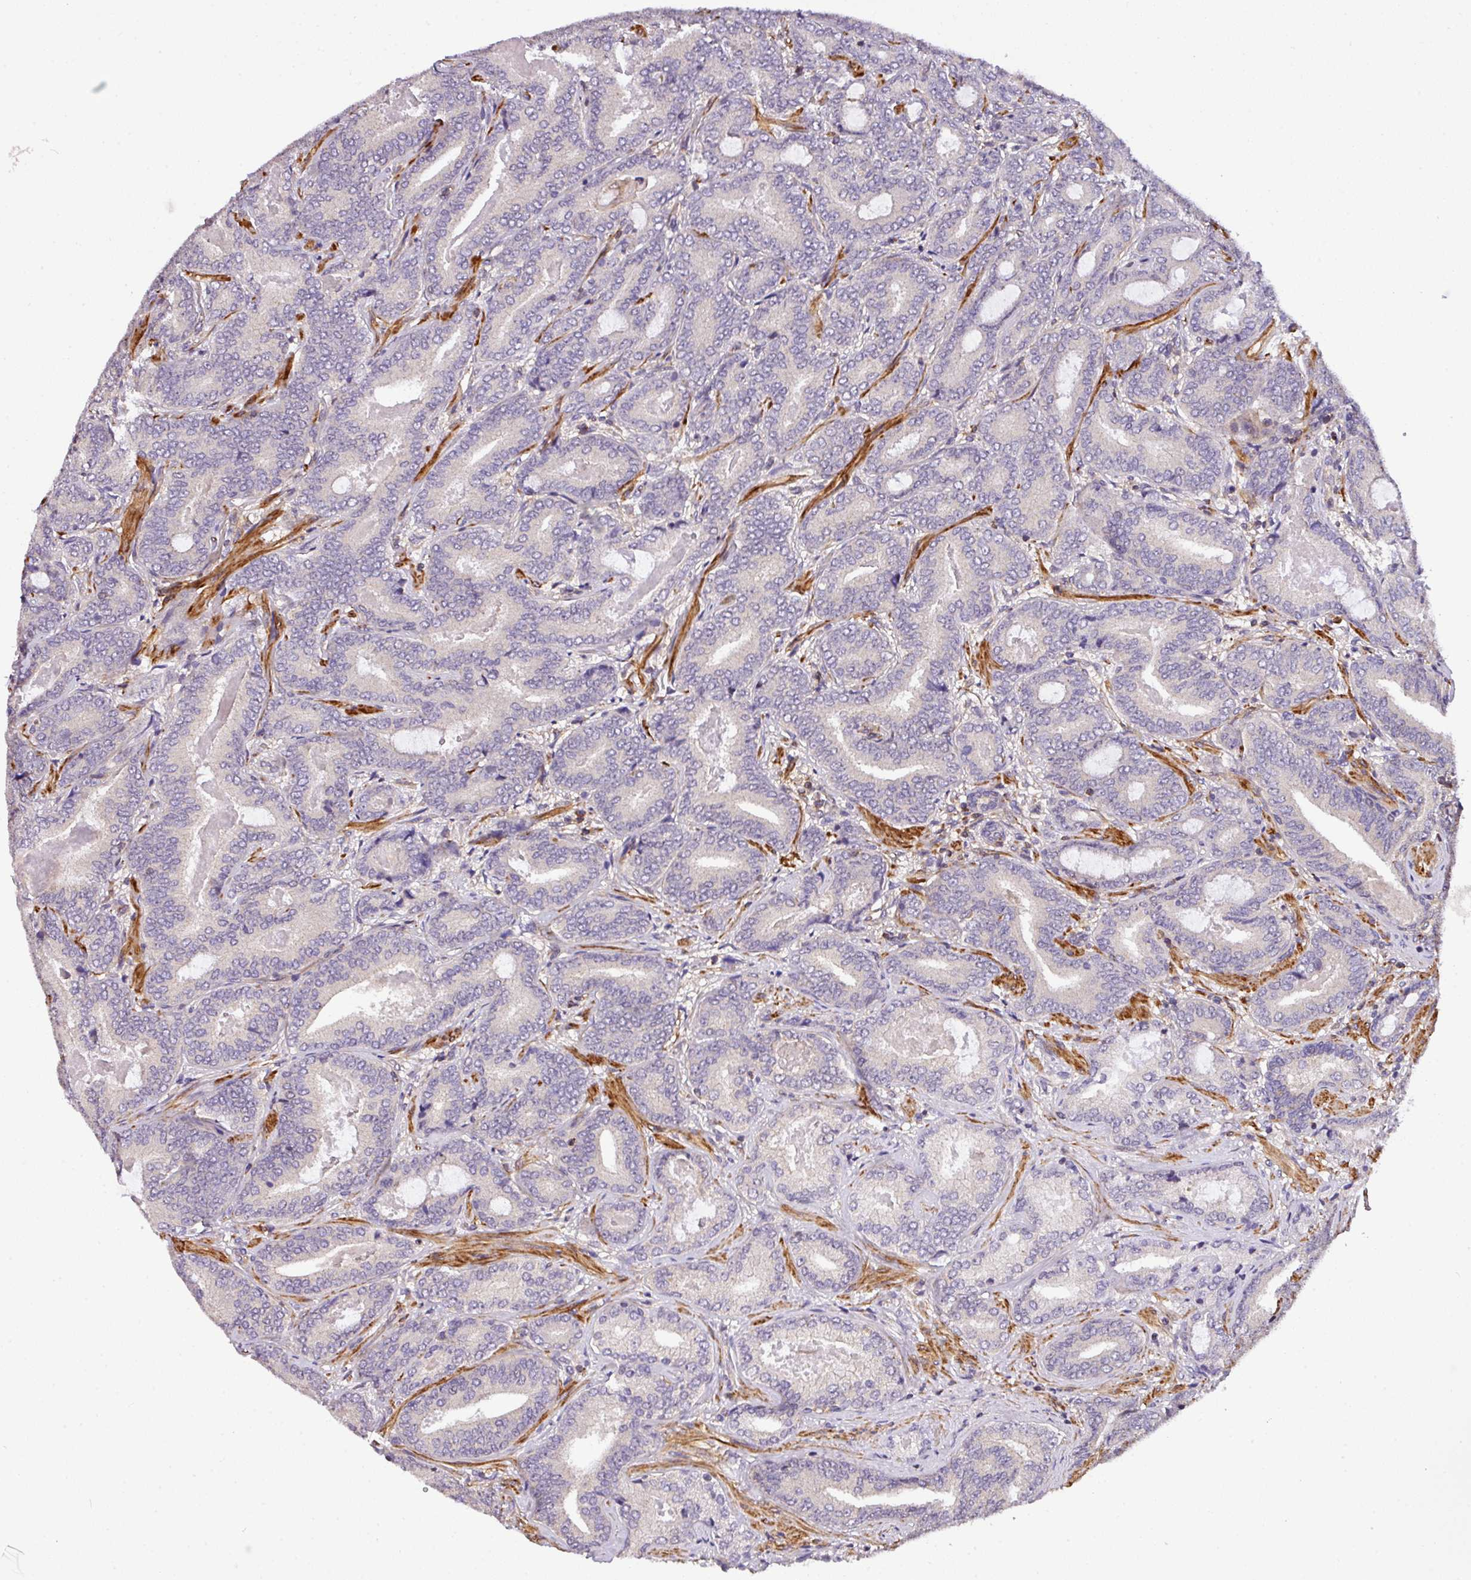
{"staining": {"intensity": "negative", "quantity": "none", "location": "none"}, "tissue": "prostate cancer", "cell_type": "Tumor cells", "image_type": "cancer", "snomed": [{"axis": "morphology", "description": "Adenocarcinoma, Low grade"}, {"axis": "topography", "description": "Prostate and seminal vesicle, NOS"}], "caption": "Photomicrograph shows no protein positivity in tumor cells of prostate cancer tissue.", "gene": "CASS4", "patient": {"sex": "male", "age": 61}}